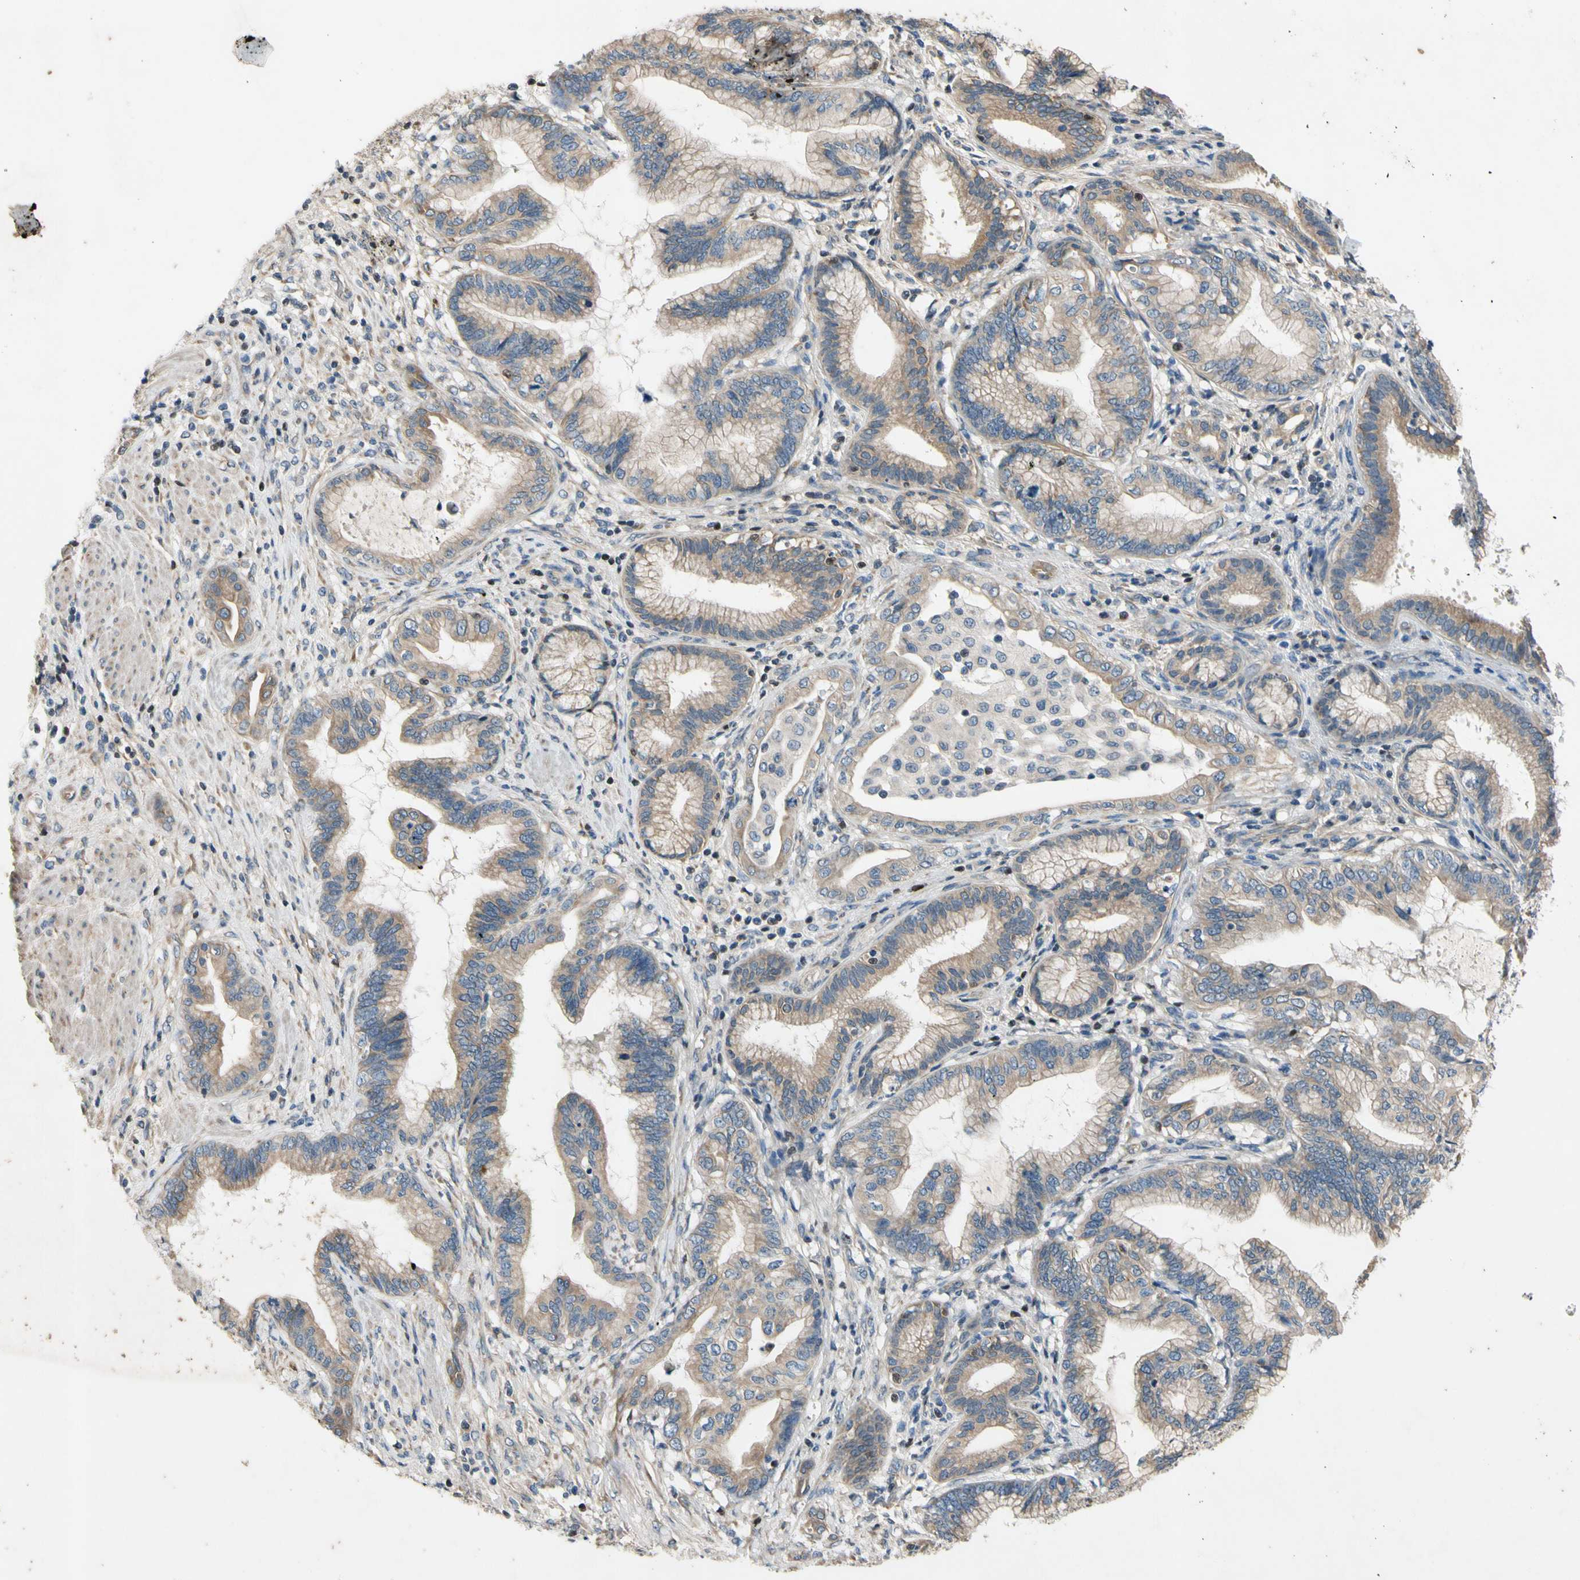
{"staining": {"intensity": "weak", "quantity": ">75%", "location": "cytoplasmic/membranous"}, "tissue": "pancreatic cancer", "cell_type": "Tumor cells", "image_type": "cancer", "snomed": [{"axis": "morphology", "description": "Adenocarcinoma, NOS"}, {"axis": "topography", "description": "Pancreas"}], "caption": "Immunohistochemical staining of human adenocarcinoma (pancreatic) shows low levels of weak cytoplasmic/membranous protein positivity in approximately >75% of tumor cells.", "gene": "TBX21", "patient": {"sex": "female", "age": 64}}